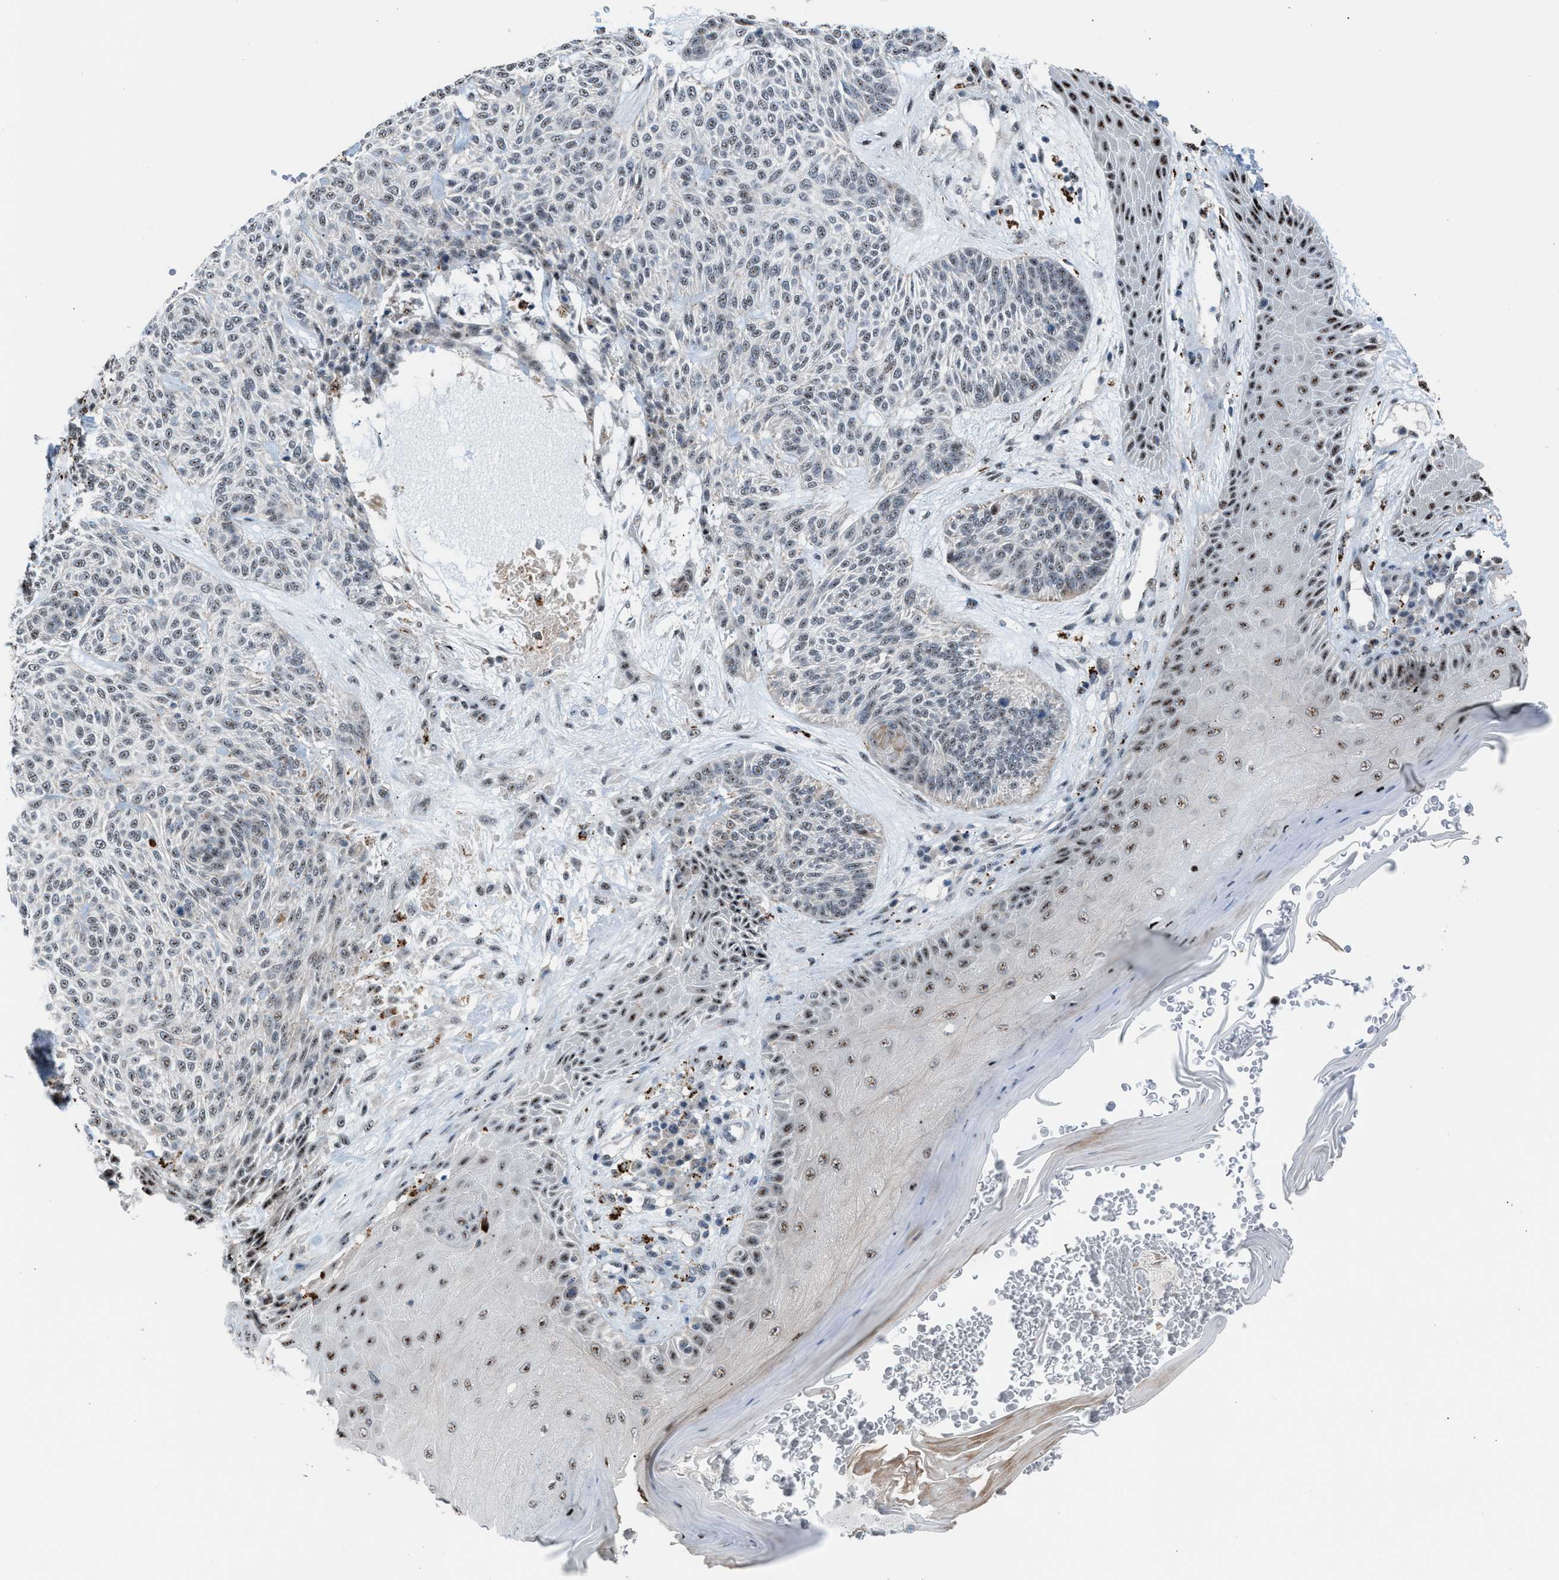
{"staining": {"intensity": "weak", "quantity": "<25%", "location": "nuclear"}, "tissue": "skin cancer", "cell_type": "Tumor cells", "image_type": "cancer", "snomed": [{"axis": "morphology", "description": "Basal cell carcinoma"}, {"axis": "topography", "description": "Skin"}], "caption": "IHC histopathology image of skin cancer (basal cell carcinoma) stained for a protein (brown), which exhibits no expression in tumor cells. Brightfield microscopy of immunohistochemistry stained with DAB (3,3'-diaminobenzidine) (brown) and hematoxylin (blue), captured at high magnification.", "gene": "CENPP", "patient": {"sex": "male", "age": 55}}